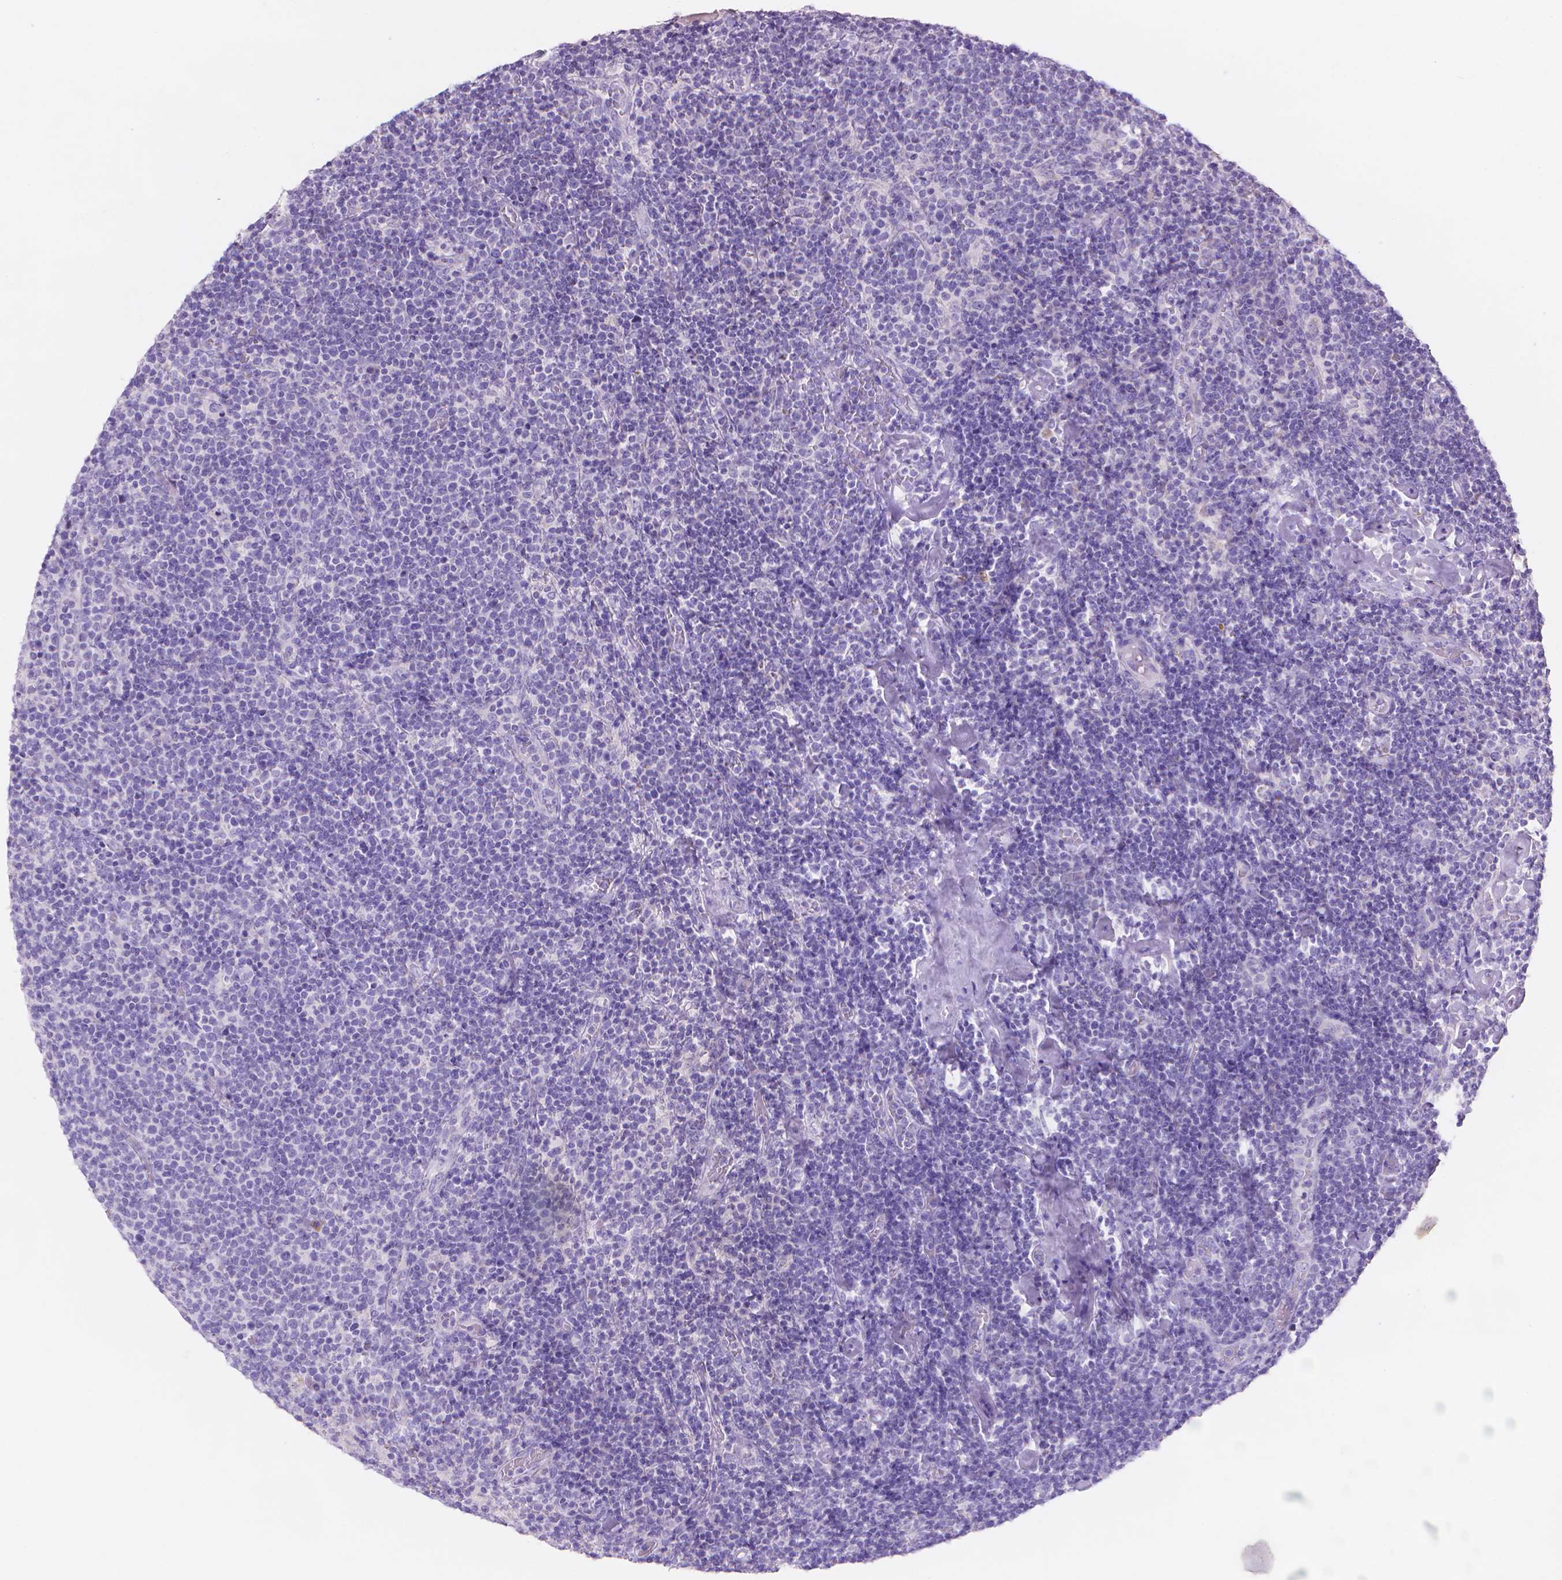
{"staining": {"intensity": "negative", "quantity": "none", "location": "none"}, "tissue": "lymphoma", "cell_type": "Tumor cells", "image_type": "cancer", "snomed": [{"axis": "morphology", "description": "Malignant lymphoma, non-Hodgkin's type, High grade"}, {"axis": "topography", "description": "Lymph node"}], "caption": "Immunohistochemical staining of lymphoma demonstrates no significant staining in tumor cells.", "gene": "MMP11", "patient": {"sex": "male", "age": 61}}